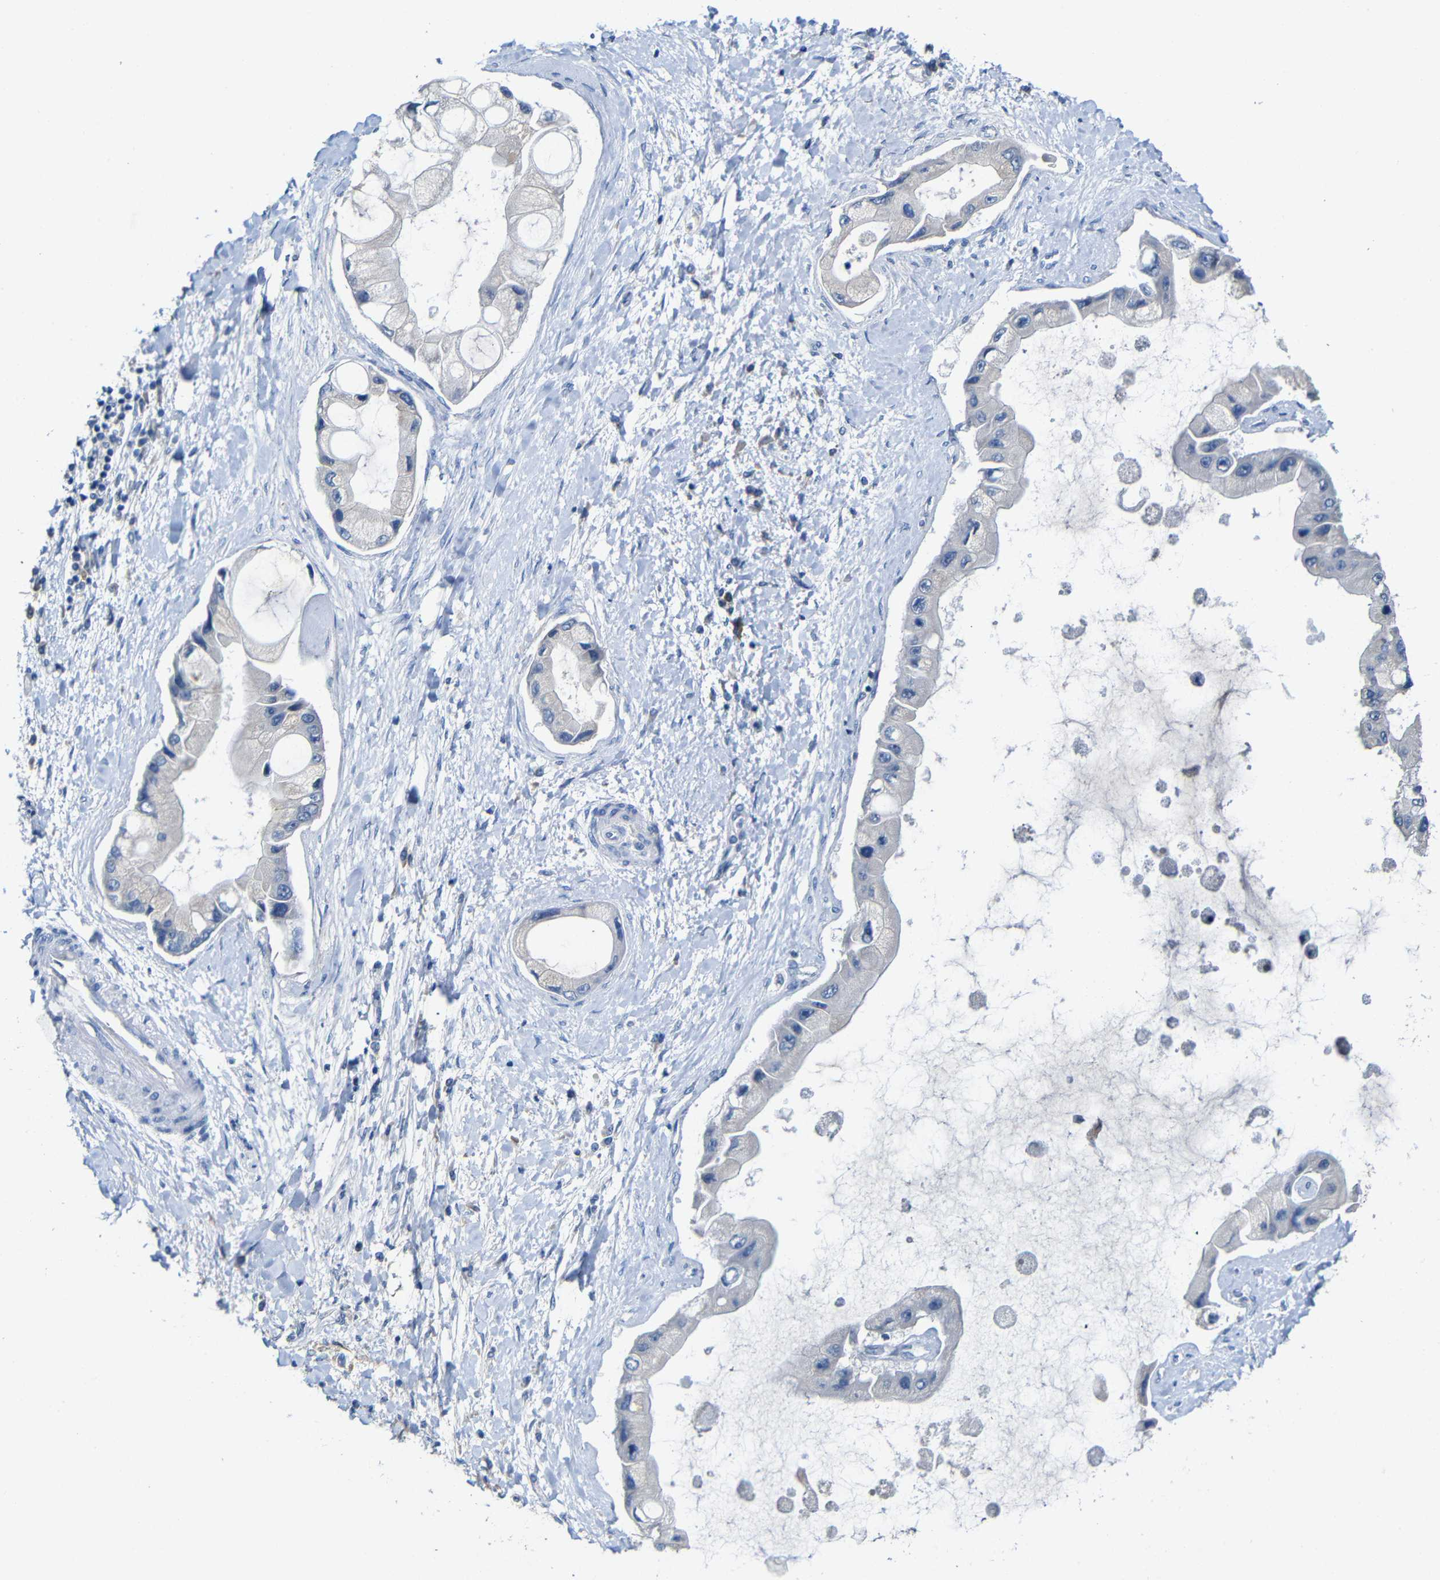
{"staining": {"intensity": "negative", "quantity": "none", "location": "none"}, "tissue": "liver cancer", "cell_type": "Tumor cells", "image_type": "cancer", "snomed": [{"axis": "morphology", "description": "Cholangiocarcinoma"}, {"axis": "topography", "description": "Liver"}], "caption": "DAB (3,3'-diaminobenzidine) immunohistochemical staining of human liver cholangiocarcinoma shows no significant expression in tumor cells. The staining is performed using DAB (3,3'-diaminobenzidine) brown chromogen with nuclei counter-stained in using hematoxylin.", "gene": "ACKR2", "patient": {"sex": "male", "age": 50}}